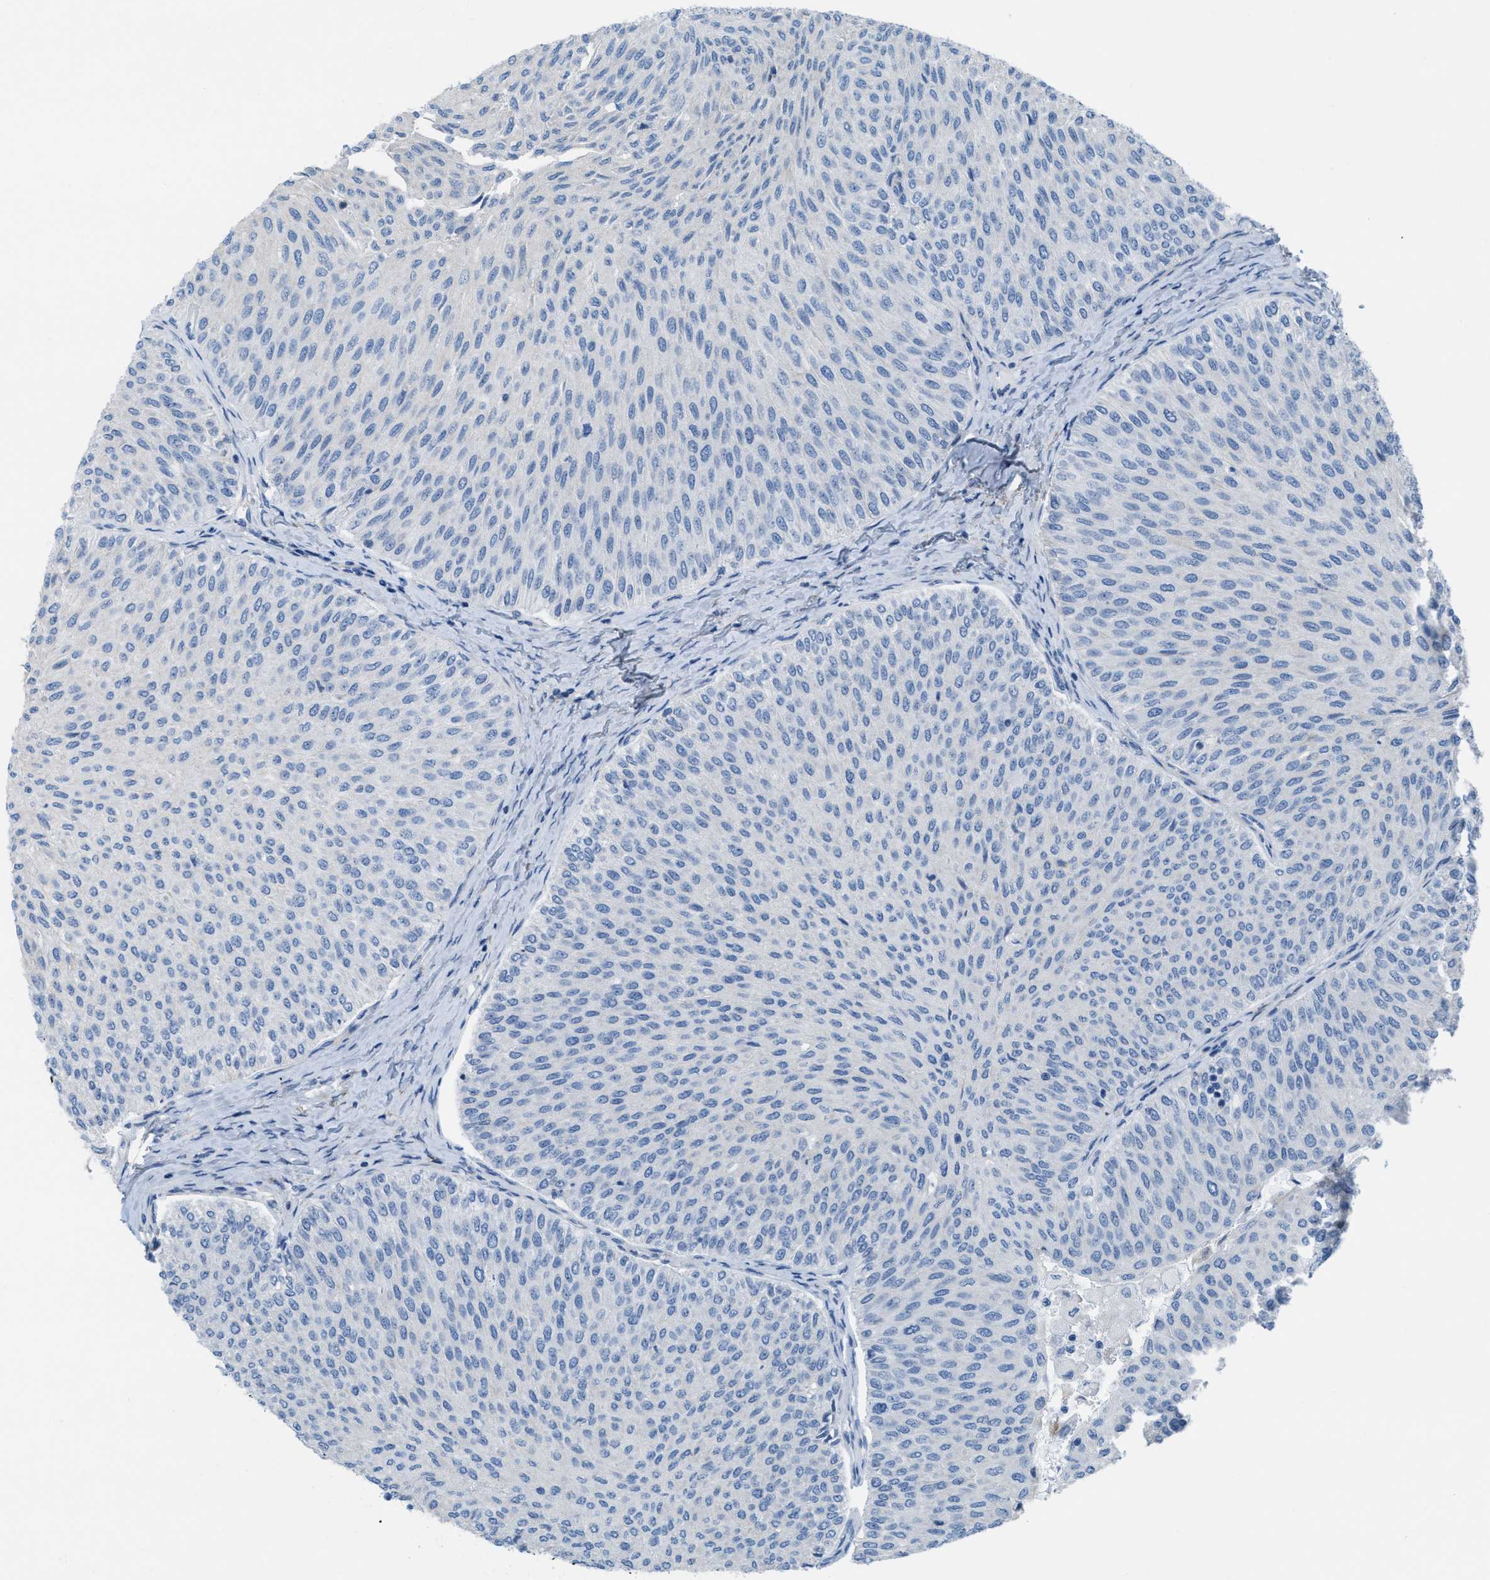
{"staining": {"intensity": "negative", "quantity": "none", "location": "none"}, "tissue": "urothelial cancer", "cell_type": "Tumor cells", "image_type": "cancer", "snomed": [{"axis": "morphology", "description": "Urothelial carcinoma, Low grade"}, {"axis": "topography", "description": "Urinary bladder"}], "caption": "Immunohistochemistry (IHC) histopathology image of urothelial cancer stained for a protein (brown), which shows no staining in tumor cells.", "gene": "ASGR1", "patient": {"sex": "male", "age": 78}}